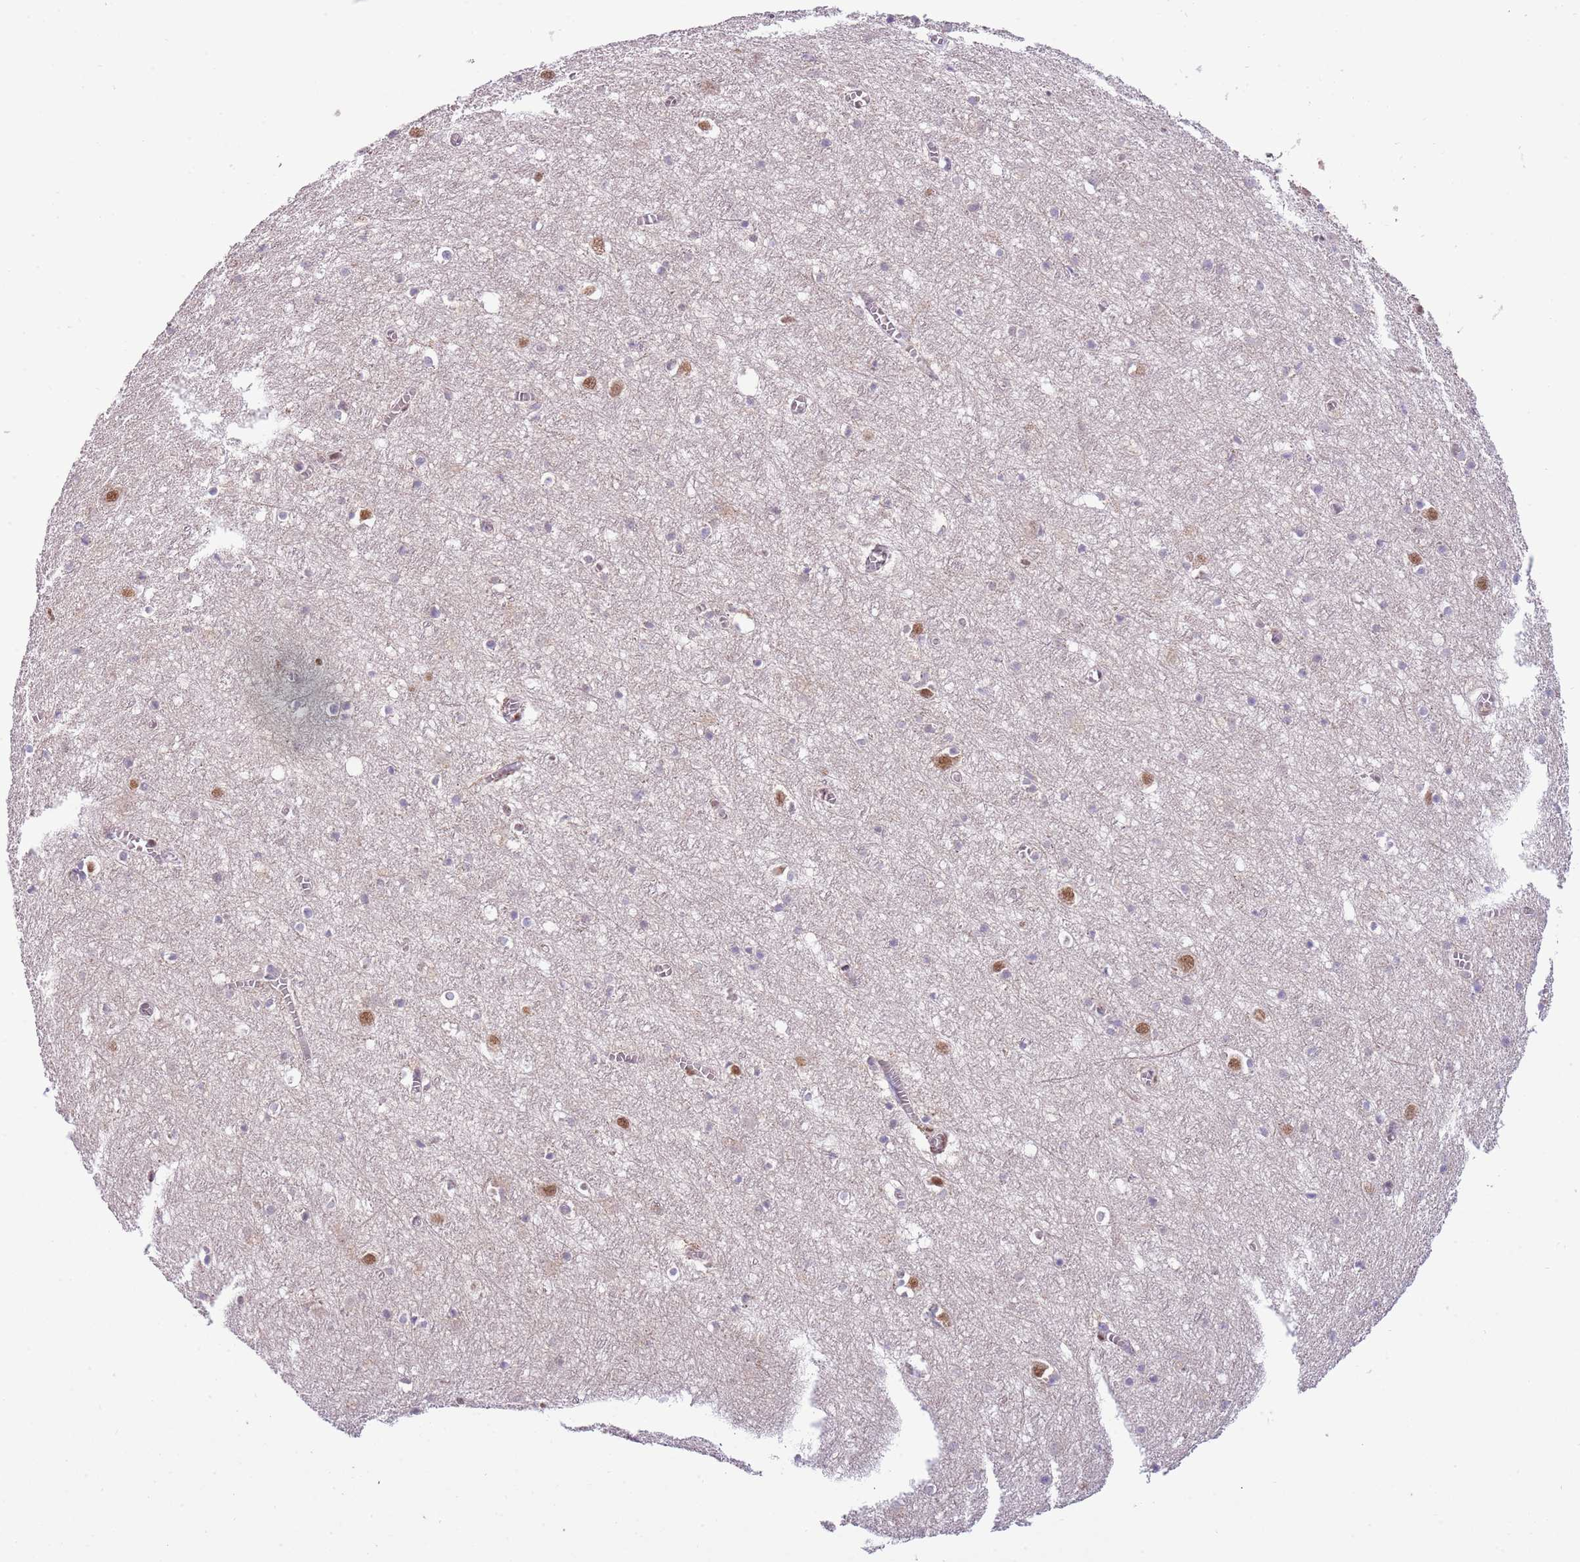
{"staining": {"intensity": "weak", "quantity": "<25%", "location": "cytoplasmic/membranous"}, "tissue": "cerebral cortex", "cell_type": "Endothelial cells", "image_type": "normal", "snomed": [{"axis": "morphology", "description": "Normal tissue, NOS"}, {"axis": "topography", "description": "Cerebral cortex"}], "caption": "Endothelial cells are negative for protein expression in normal human cerebral cortex.", "gene": "FAM120AOS", "patient": {"sex": "female", "age": 64}}